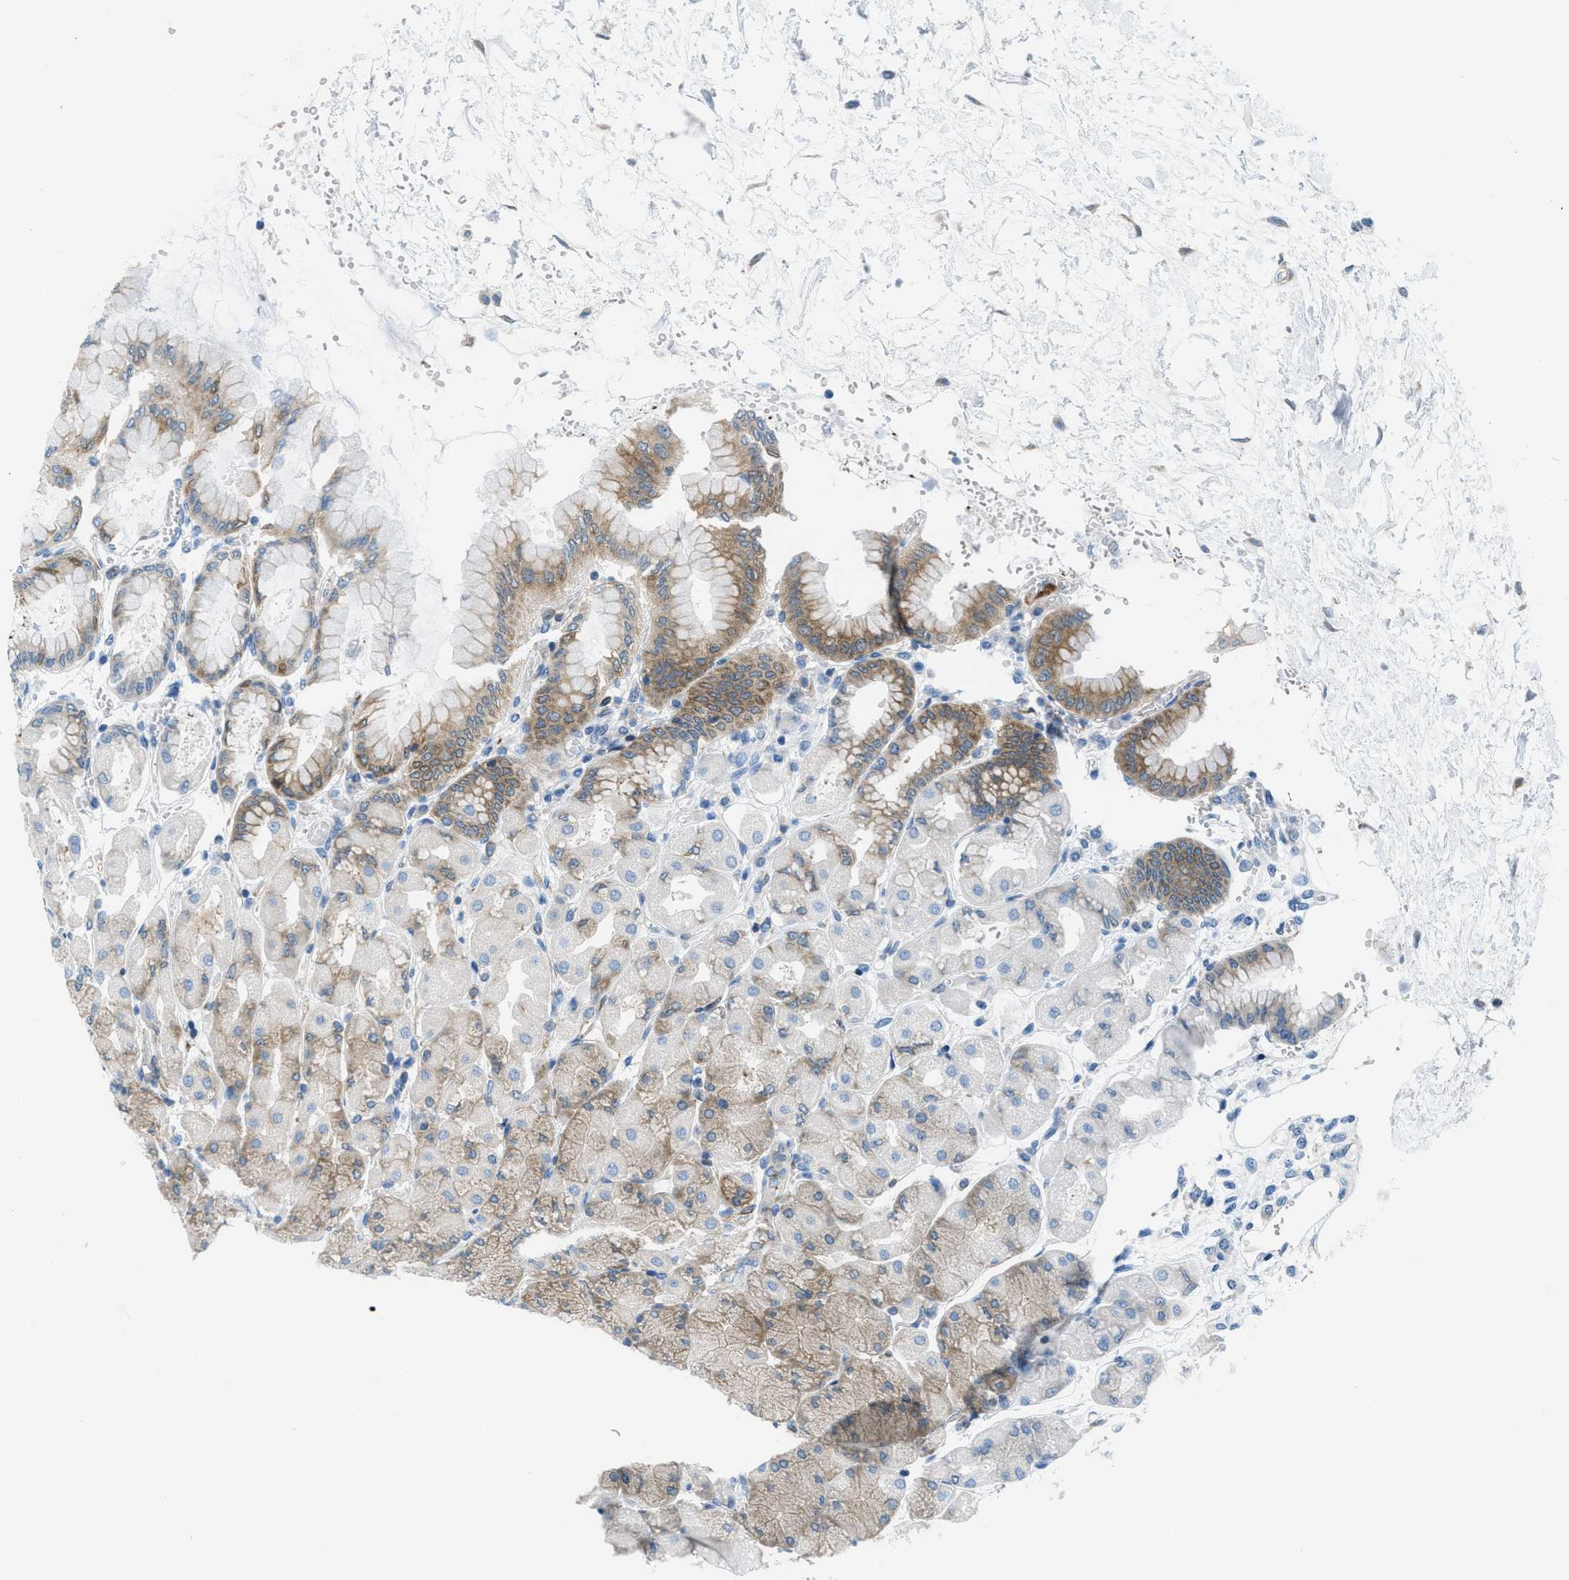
{"staining": {"intensity": "moderate", "quantity": "25%-75%", "location": "cytoplasmic/membranous"}, "tissue": "stomach", "cell_type": "Glandular cells", "image_type": "normal", "snomed": [{"axis": "morphology", "description": "Normal tissue, NOS"}, {"axis": "topography", "description": "Stomach, upper"}], "caption": "IHC image of unremarkable stomach: stomach stained using immunohistochemistry reveals medium levels of moderate protein expression localized specifically in the cytoplasmic/membranous of glandular cells, appearing as a cytoplasmic/membranous brown color.", "gene": "MAPRE2", "patient": {"sex": "female", "age": 56}}